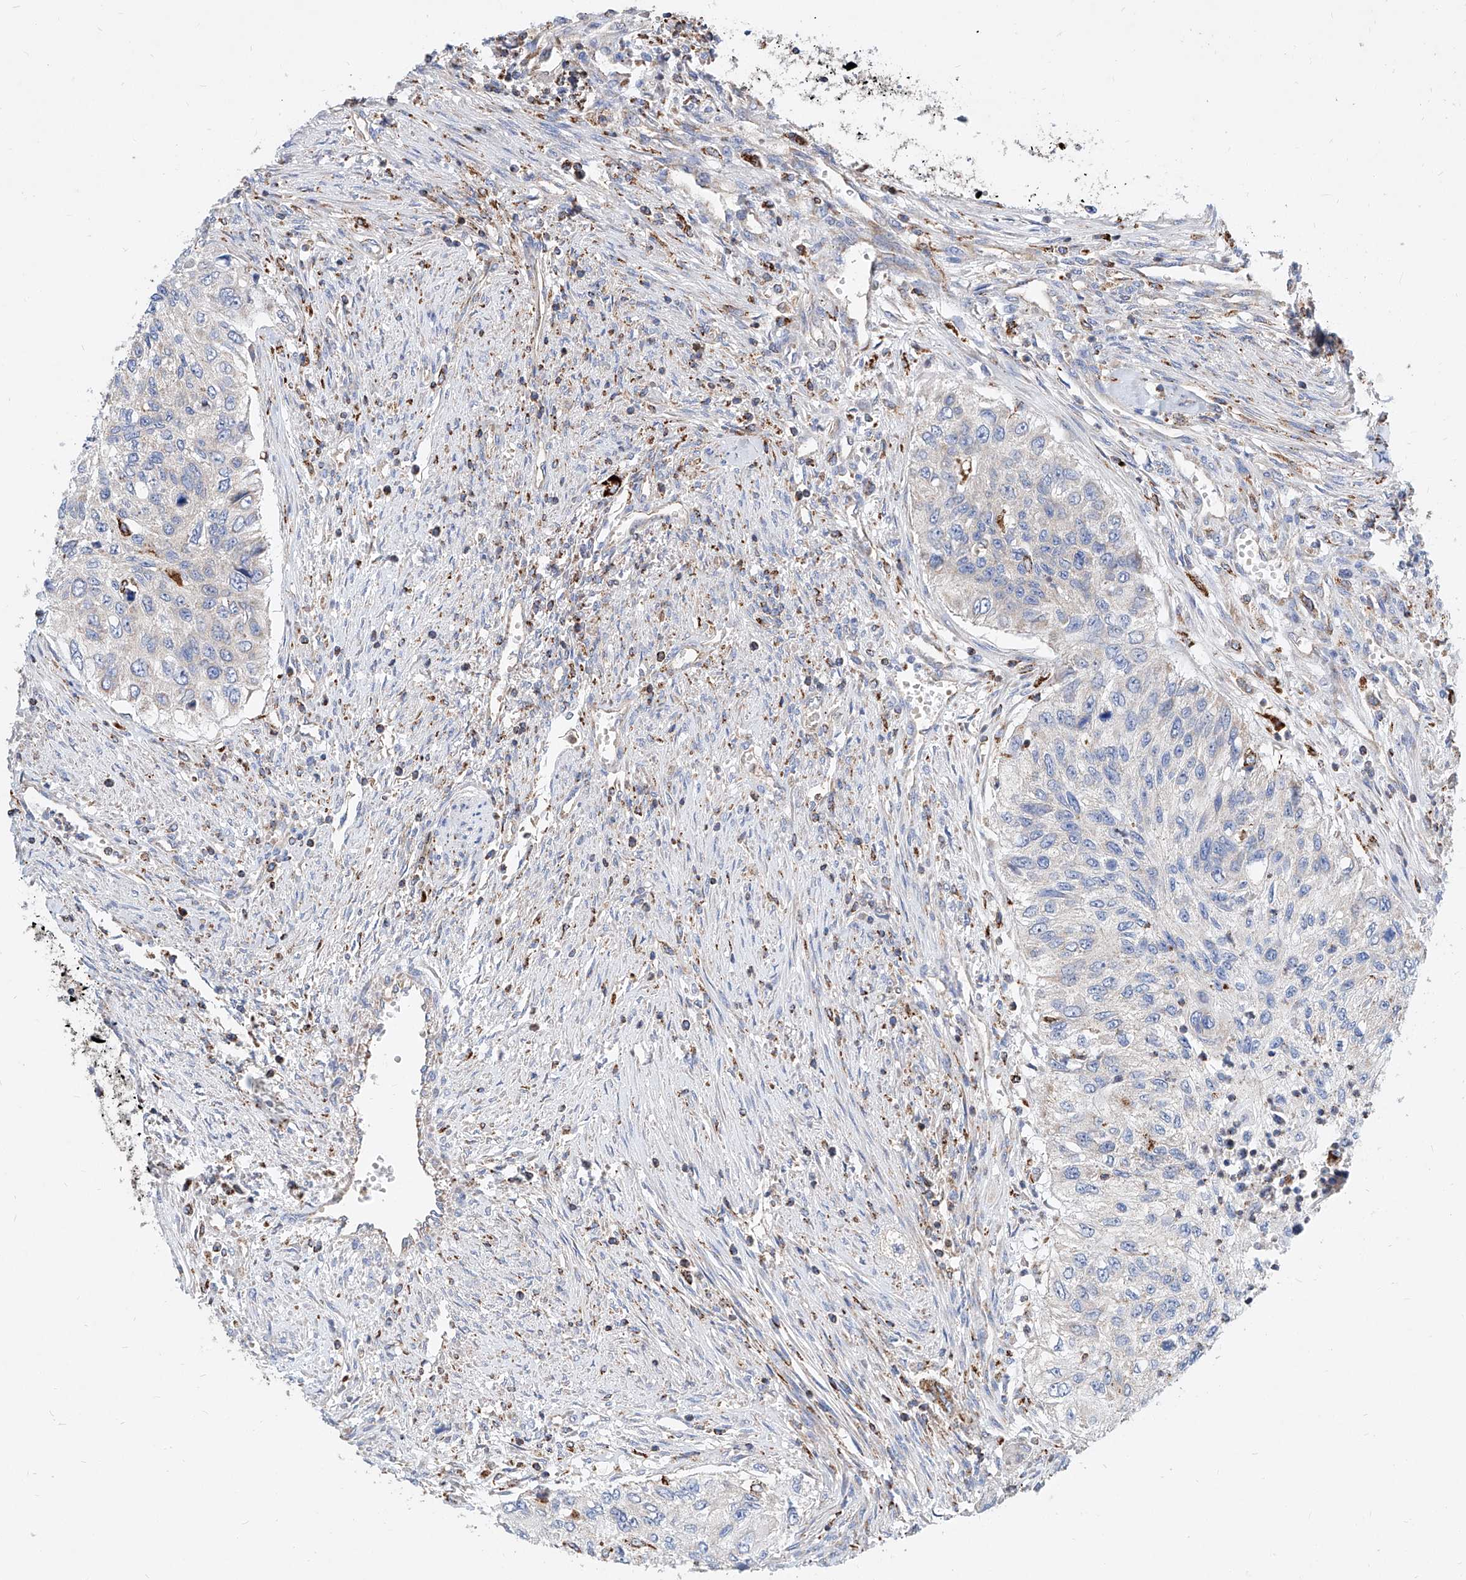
{"staining": {"intensity": "negative", "quantity": "none", "location": "none"}, "tissue": "urothelial cancer", "cell_type": "Tumor cells", "image_type": "cancer", "snomed": [{"axis": "morphology", "description": "Urothelial carcinoma, High grade"}, {"axis": "topography", "description": "Urinary bladder"}], "caption": "The immunohistochemistry (IHC) photomicrograph has no significant positivity in tumor cells of urothelial cancer tissue.", "gene": "CPNE5", "patient": {"sex": "female", "age": 60}}